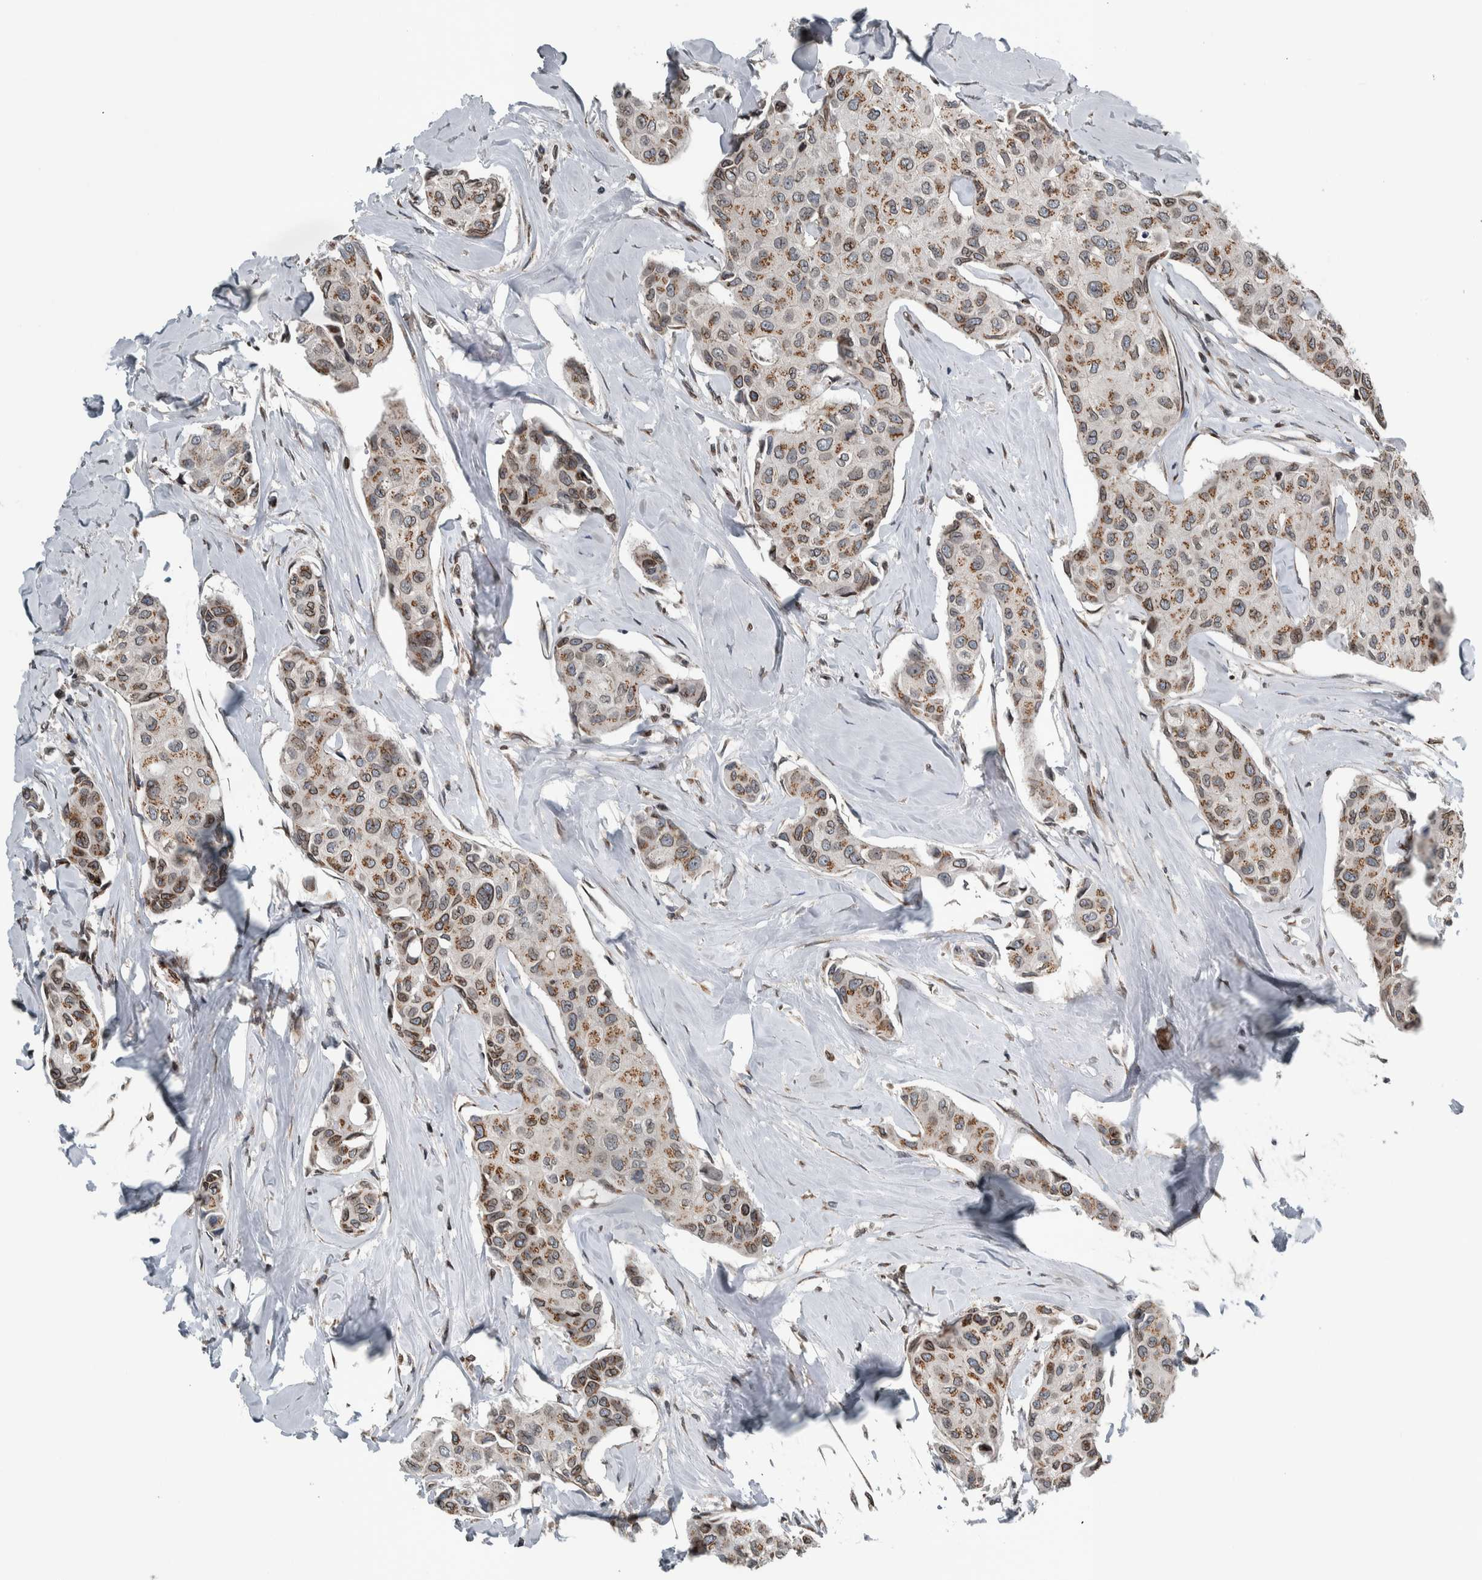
{"staining": {"intensity": "moderate", "quantity": "25%-75%", "location": "cytoplasmic/membranous"}, "tissue": "breast cancer", "cell_type": "Tumor cells", "image_type": "cancer", "snomed": [{"axis": "morphology", "description": "Duct carcinoma"}, {"axis": "topography", "description": "Breast"}], "caption": "DAB immunohistochemical staining of breast cancer (invasive ductal carcinoma) demonstrates moderate cytoplasmic/membranous protein staining in about 25%-75% of tumor cells. (DAB = brown stain, brightfield microscopy at high magnification).", "gene": "FAM135B", "patient": {"sex": "female", "age": 80}}